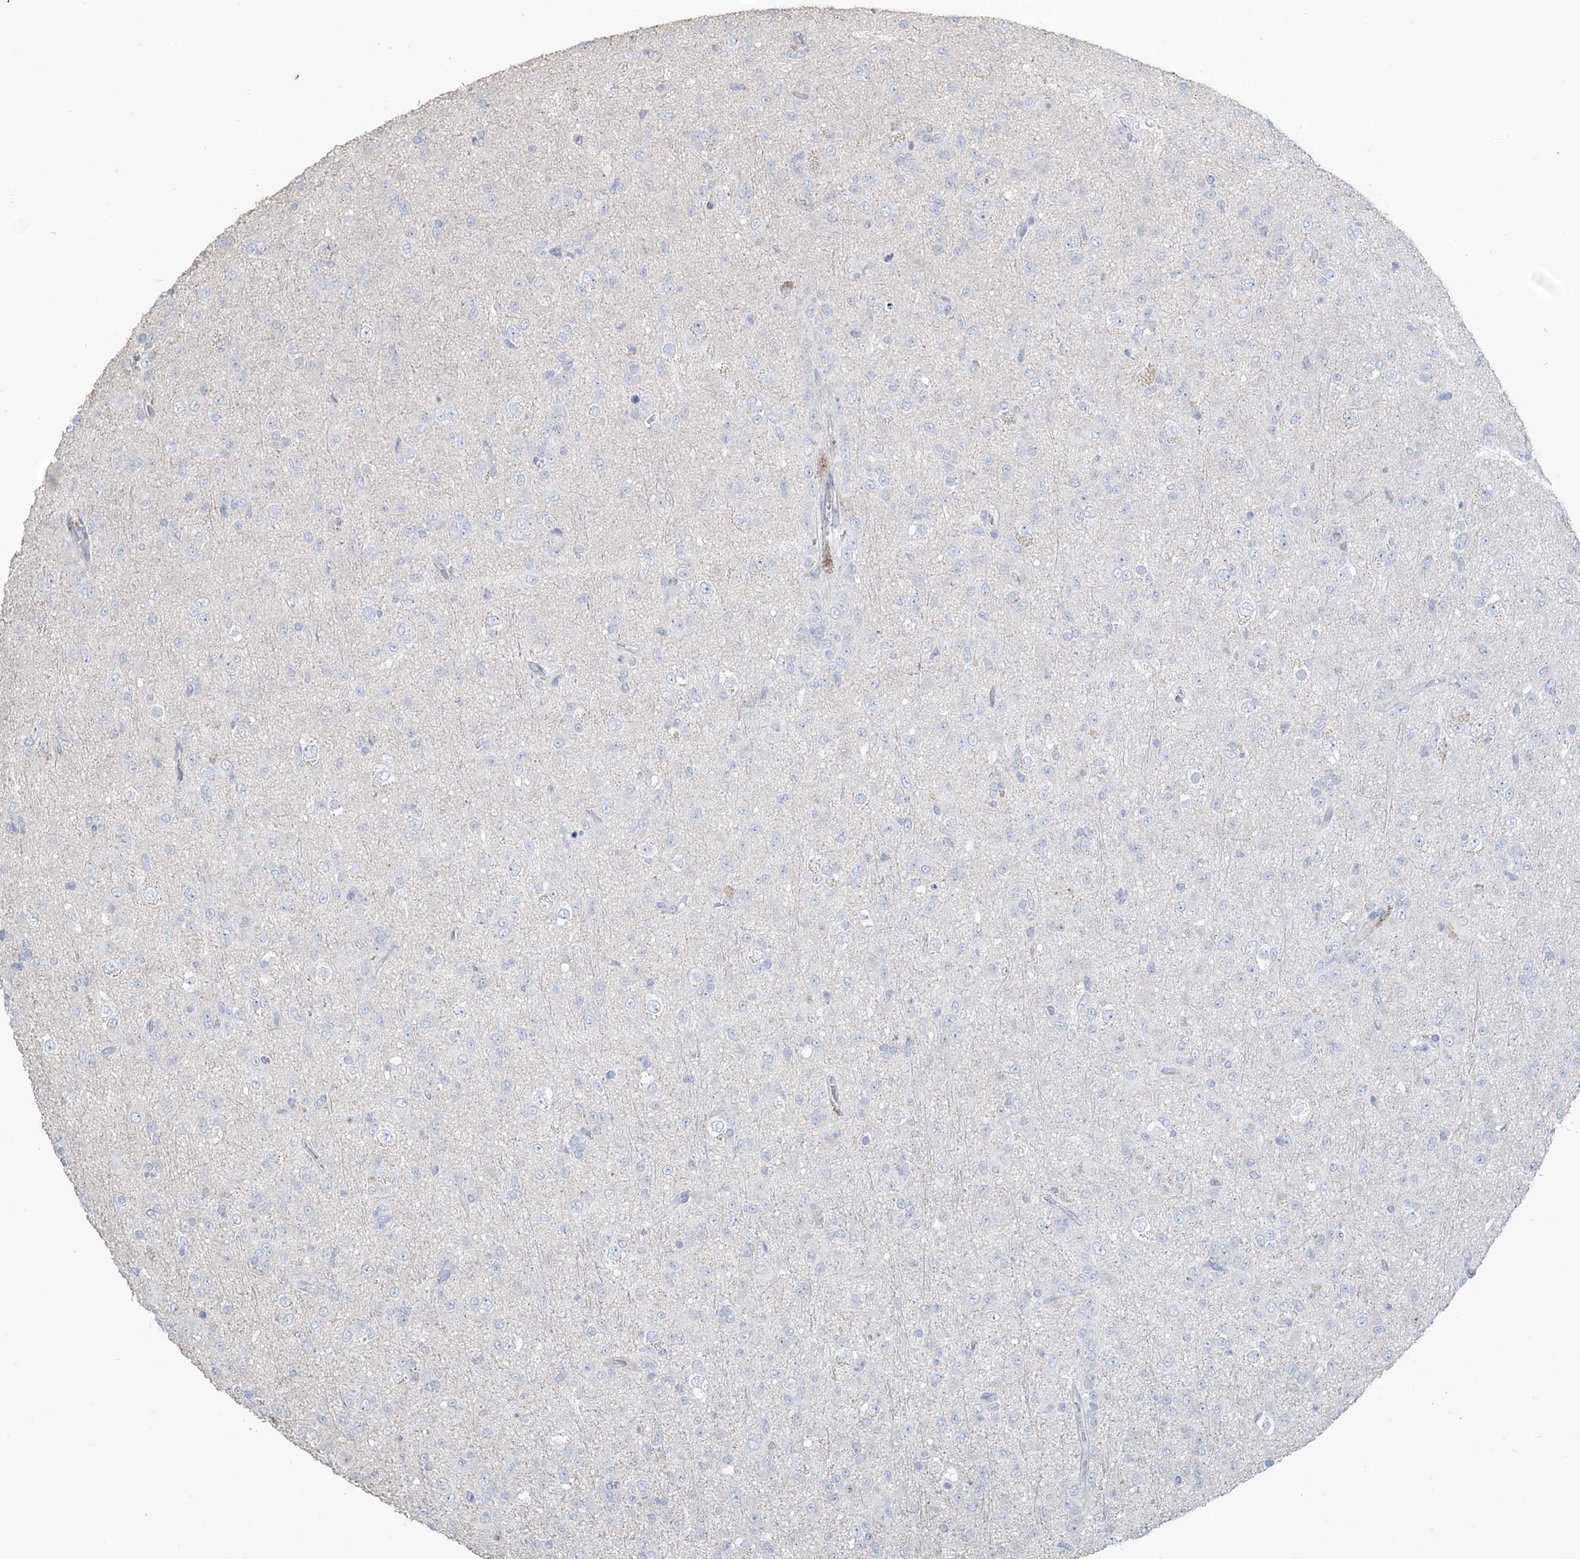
{"staining": {"intensity": "negative", "quantity": "none", "location": "none"}, "tissue": "glioma", "cell_type": "Tumor cells", "image_type": "cancer", "snomed": [{"axis": "morphology", "description": "Glioma, malignant, Low grade"}, {"axis": "topography", "description": "Brain"}], "caption": "High power microscopy micrograph of an immunohistochemistry (IHC) histopathology image of glioma, revealing no significant staining in tumor cells.", "gene": "NPHS2", "patient": {"sex": "male", "age": 65}}